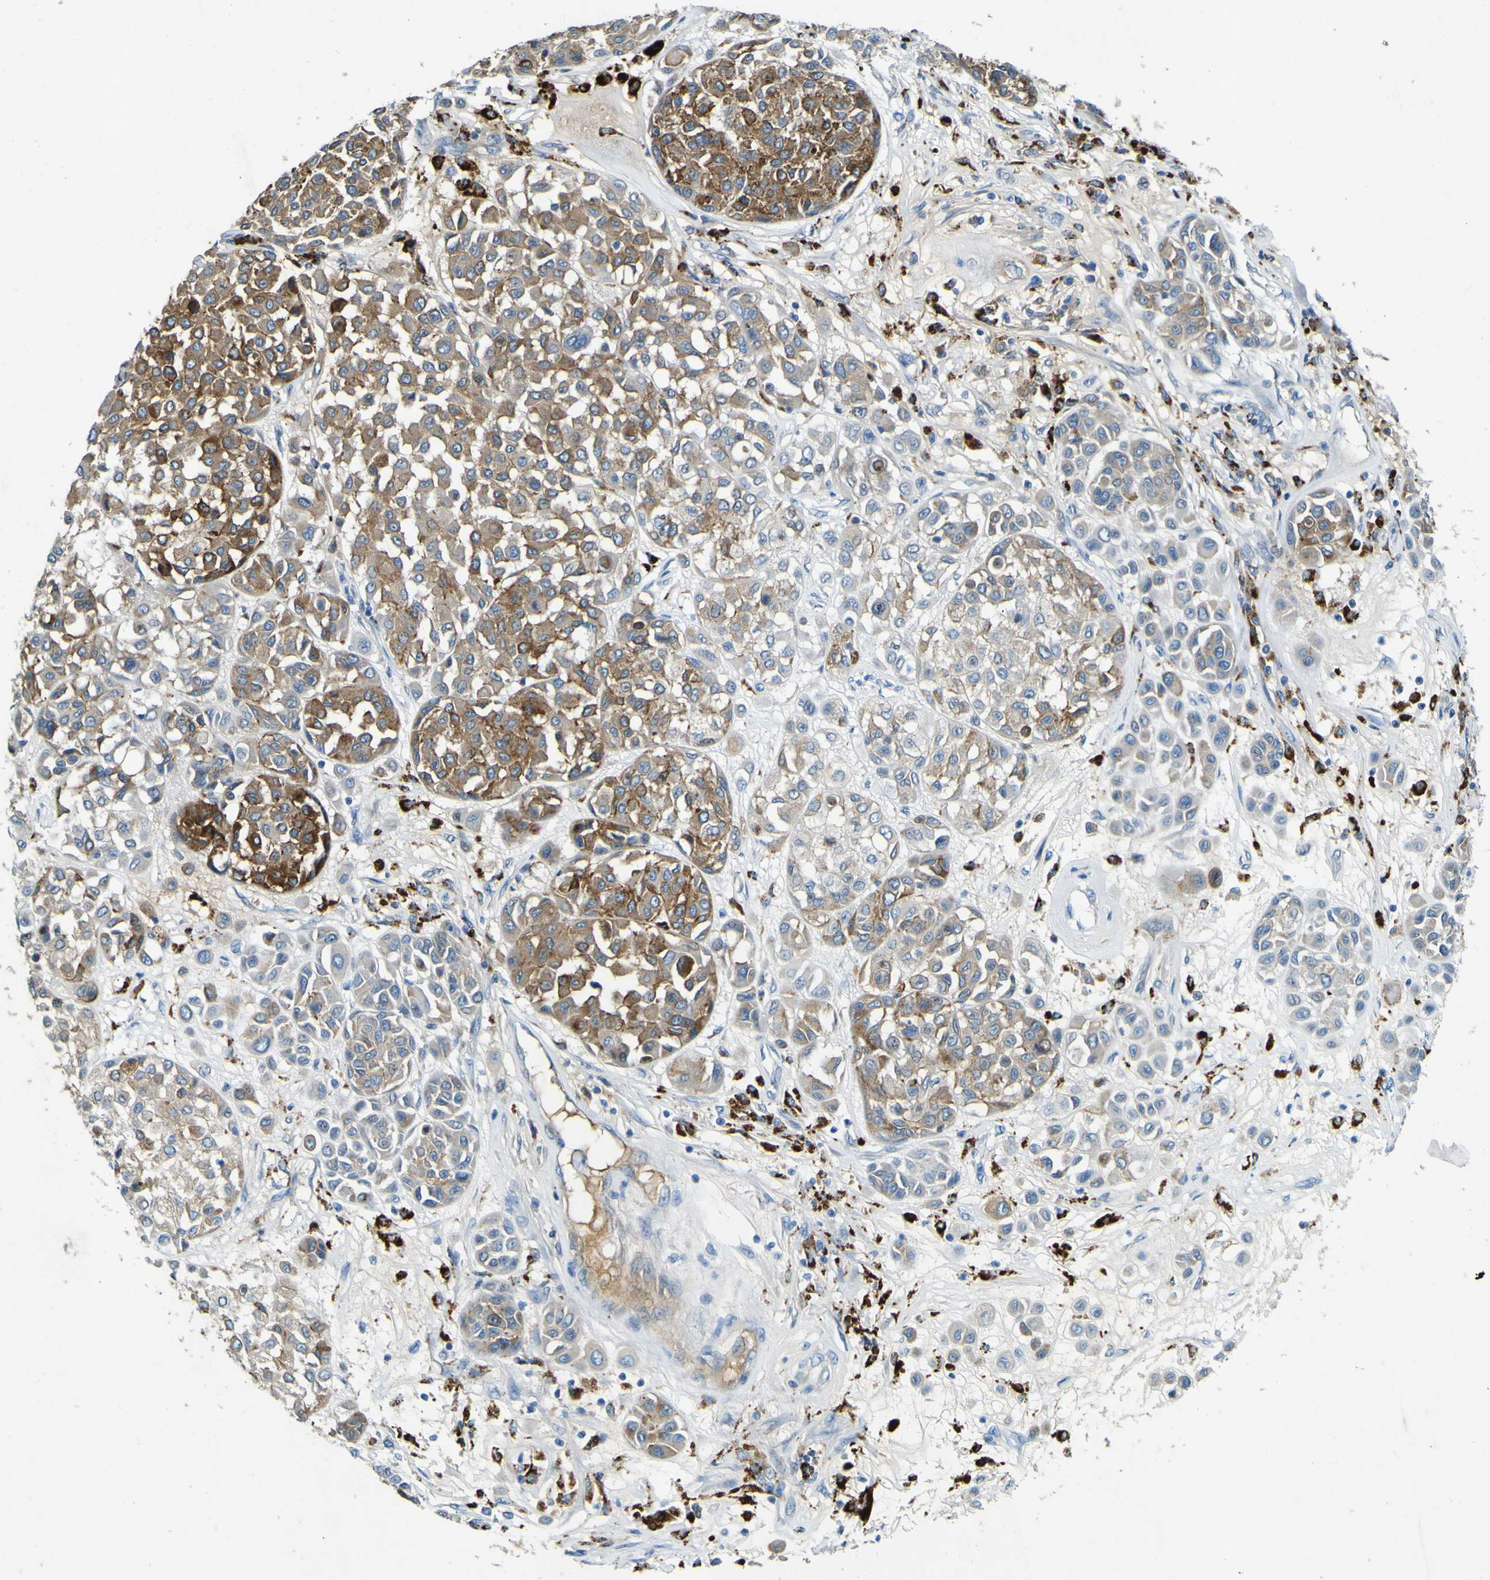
{"staining": {"intensity": "moderate", "quantity": ">75%", "location": "cytoplasmic/membranous"}, "tissue": "melanoma", "cell_type": "Tumor cells", "image_type": "cancer", "snomed": [{"axis": "morphology", "description": "Malignant melanoma, Metastatic site"}, {"axis": "topography", "description": "Soft tissue"}], "caption": "A micrograph of human melanoma stained for a protein shows moderate cytoplasmic/membranous brown staining in tumor cells.", "gene": "PDE9A", "patient": {"sex": "male", "age": 41}}